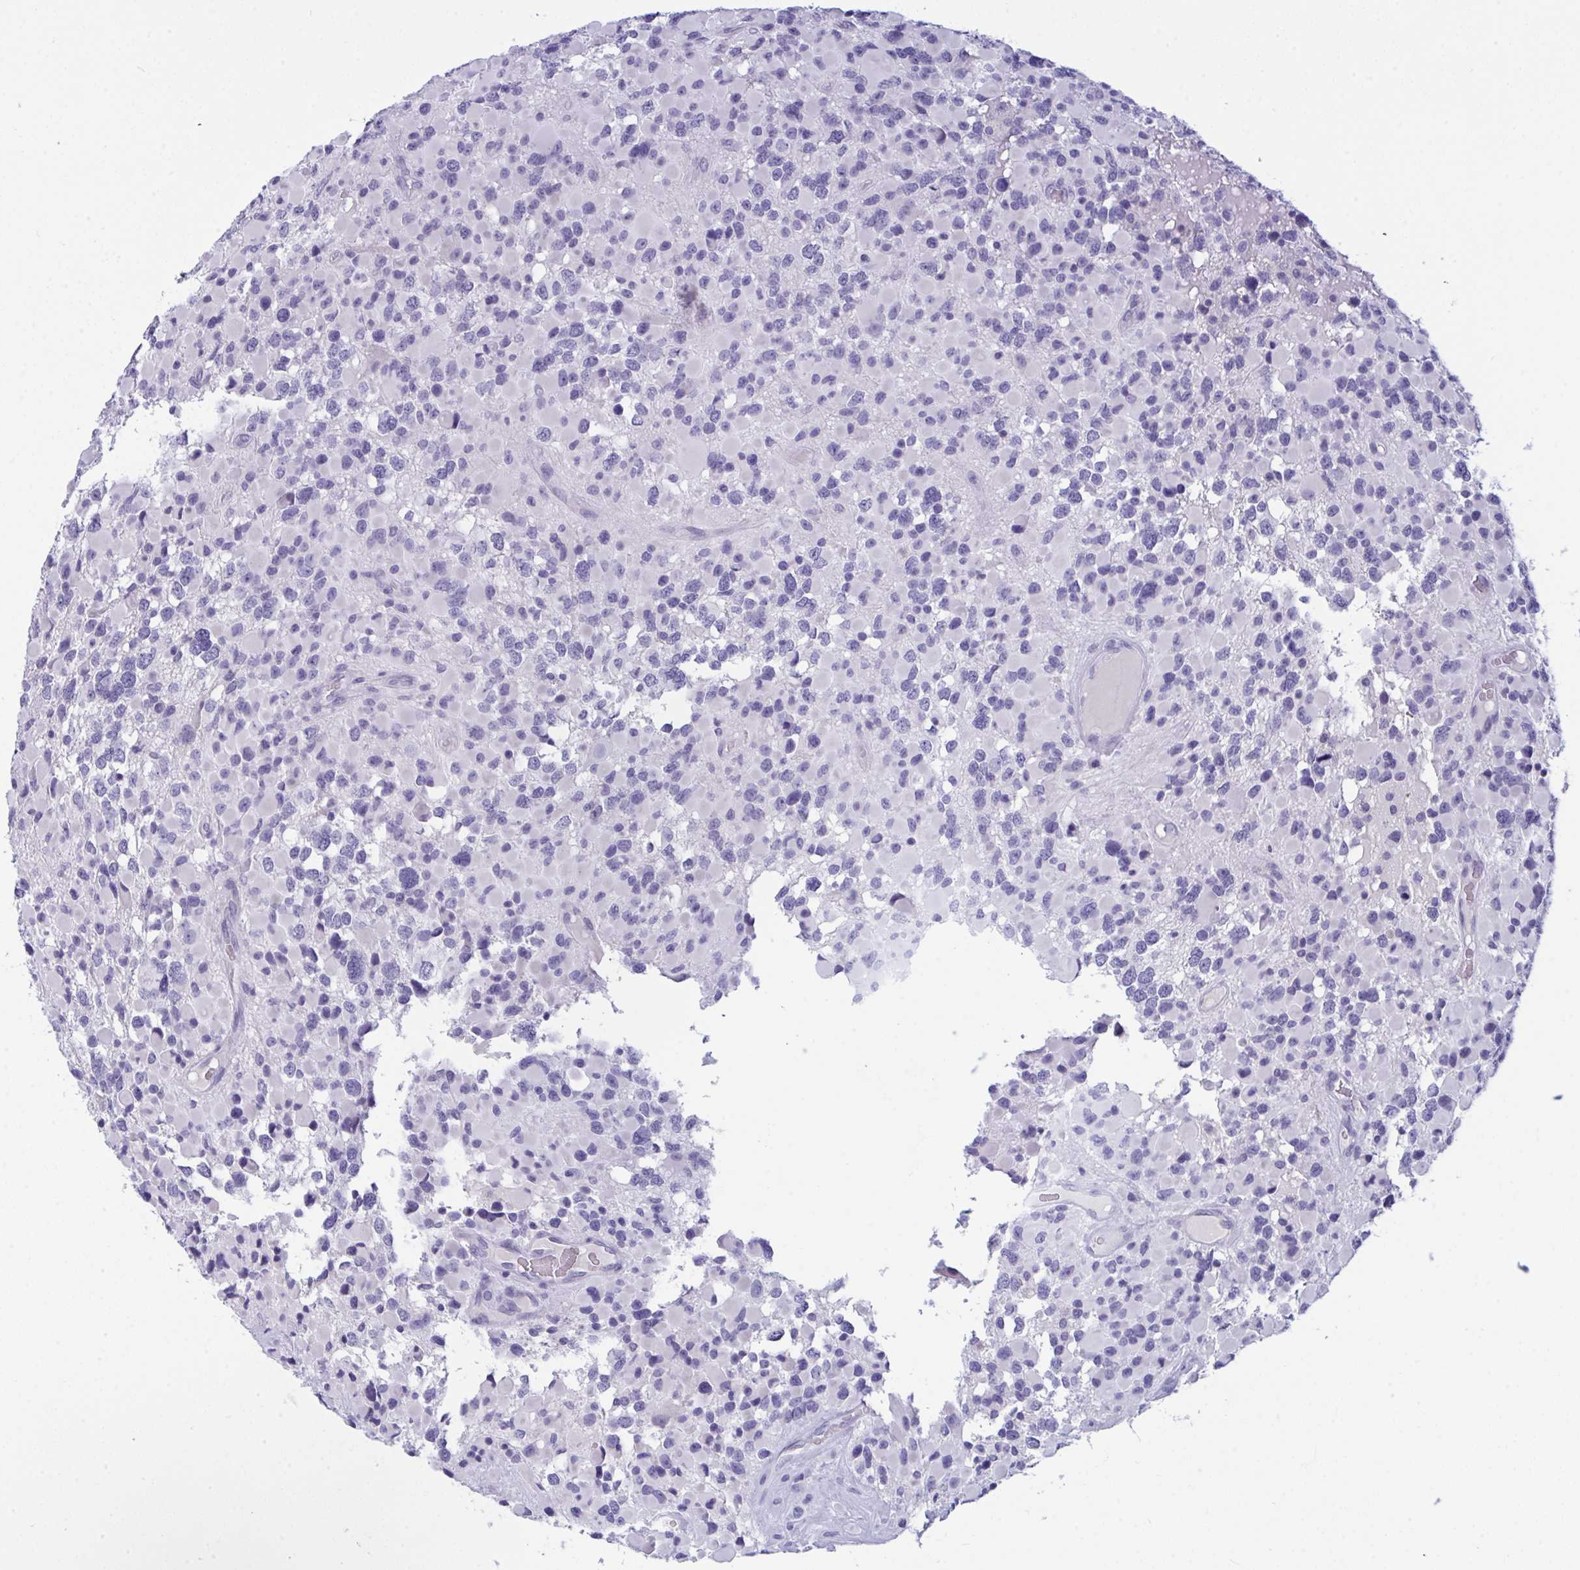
{"staining": {"intensity": "negative", "quantity": "none", "location": "none"}, "tissue": "glioma", "cell_type": "Tumor cells", "image_type": "cancer", "snomed": [{"axis": "morphology", "description": "Glioma, malignant, High grade"}, {"axis": "topography", "description": "Brain"}], "caption": "There is no significant expression in tumor cells of malignant glioma (high-grade). (Stains: DAB immunohistochemistry (IHC) with hematoxylin counter stain, Microscopy: brightfield microscopy at high magnification).", "gene": "PRDM9", "patient": {"sex": "female", "age": 40}}